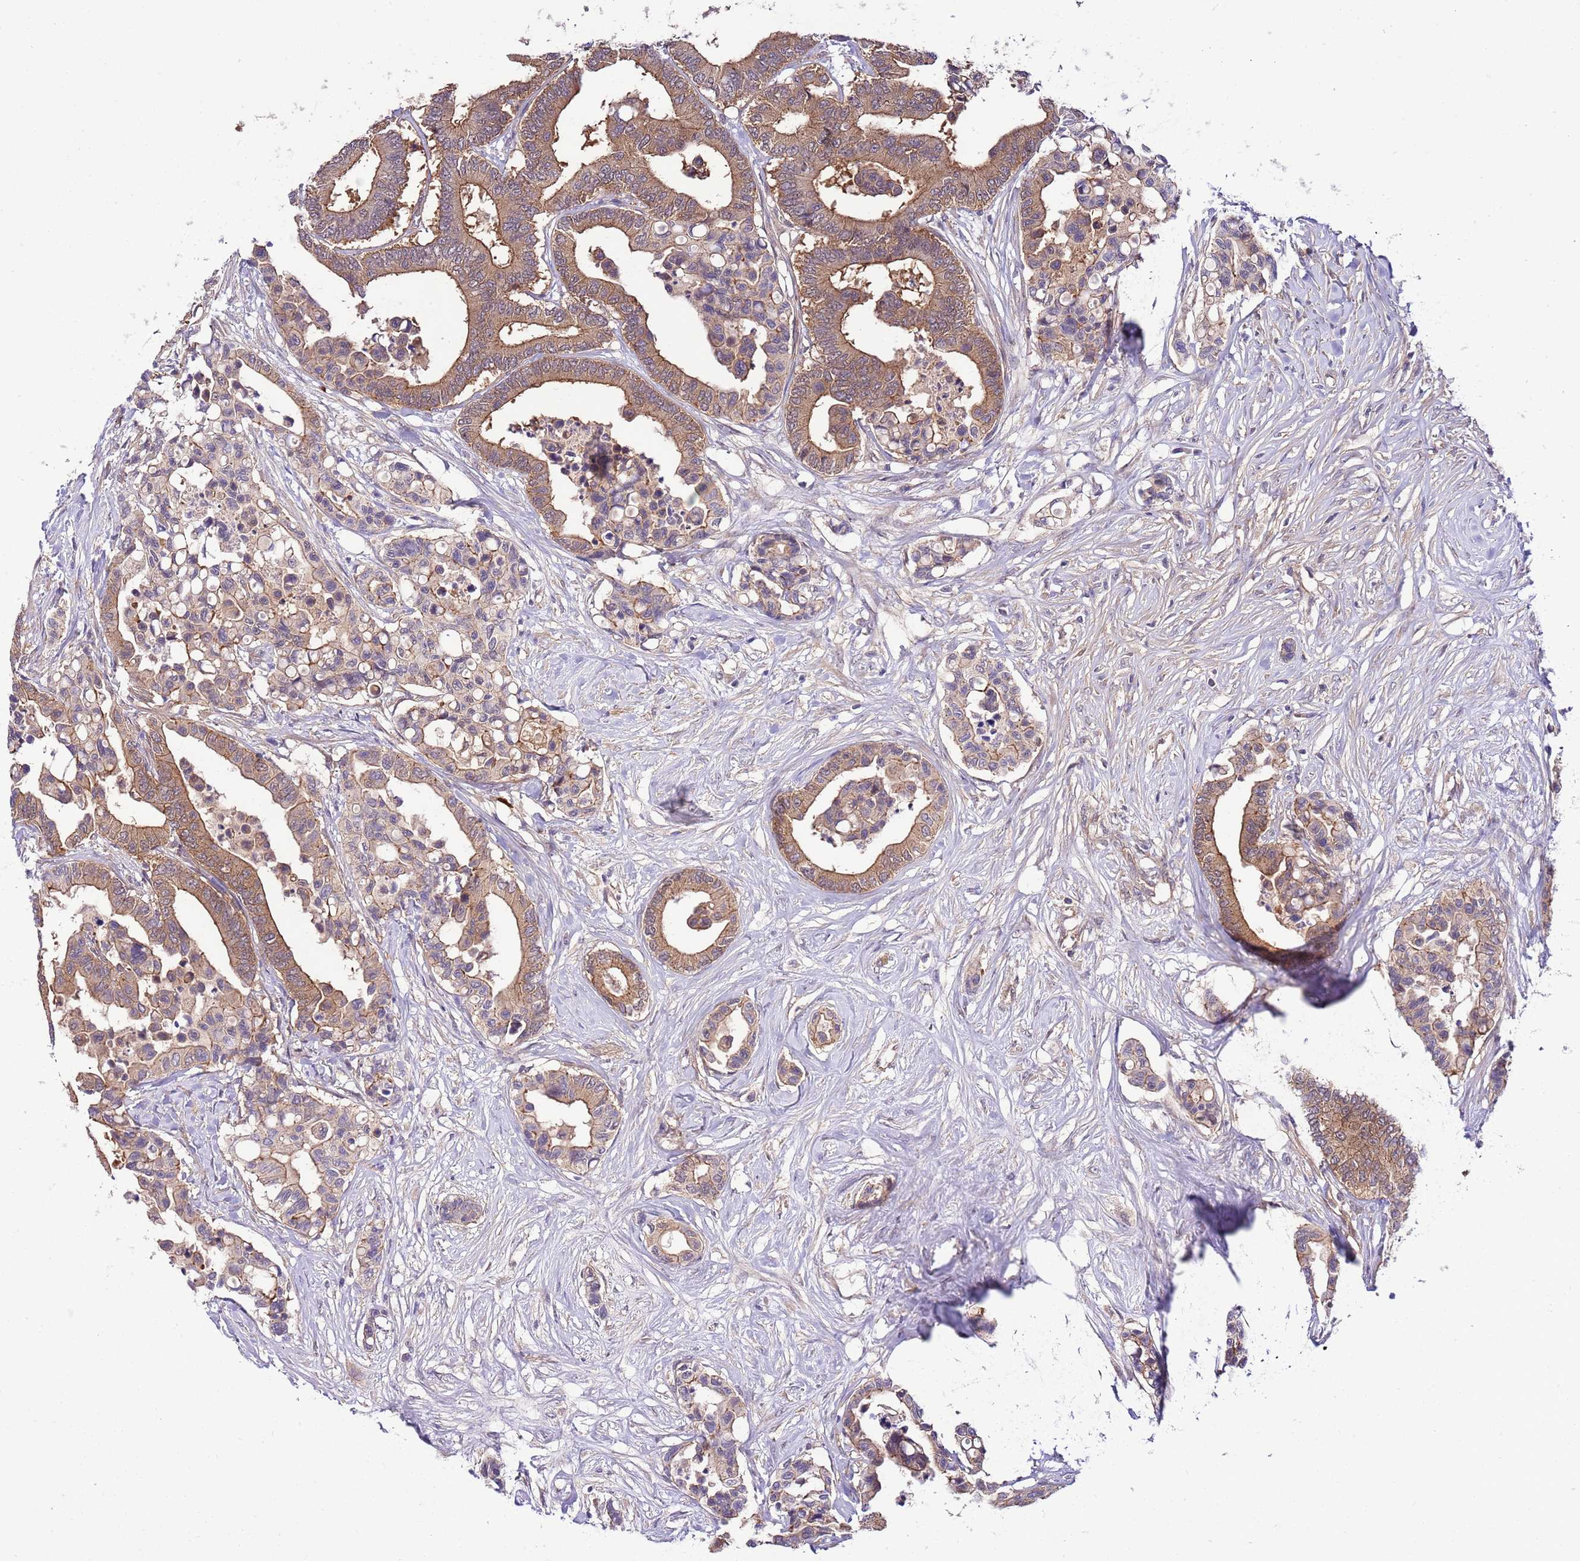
{"staining": {"intensity": "moderate", "quantity": ">75%", "location": "cytoplasmic/membranous"}, "tissue": "colorectal cancer", "cell_type": "Tumor cells", "image_type": "cancer", "snomed": [{"axis": "morphology", "description": "Normal tissue, NOS"}, {"axis": "morphology", "description": "Adenocarcinoma, NOS"}, {"axis": "topography", "description": "Colon"}], "caption": "Brown immunohistochemical staining in human colorectal cancer demonstrates moderate cytoplasmic/membranous expression in about >75% of tumor cells.", "gene": "DONSON", "patient": {"sex": "male", "age": 82}}